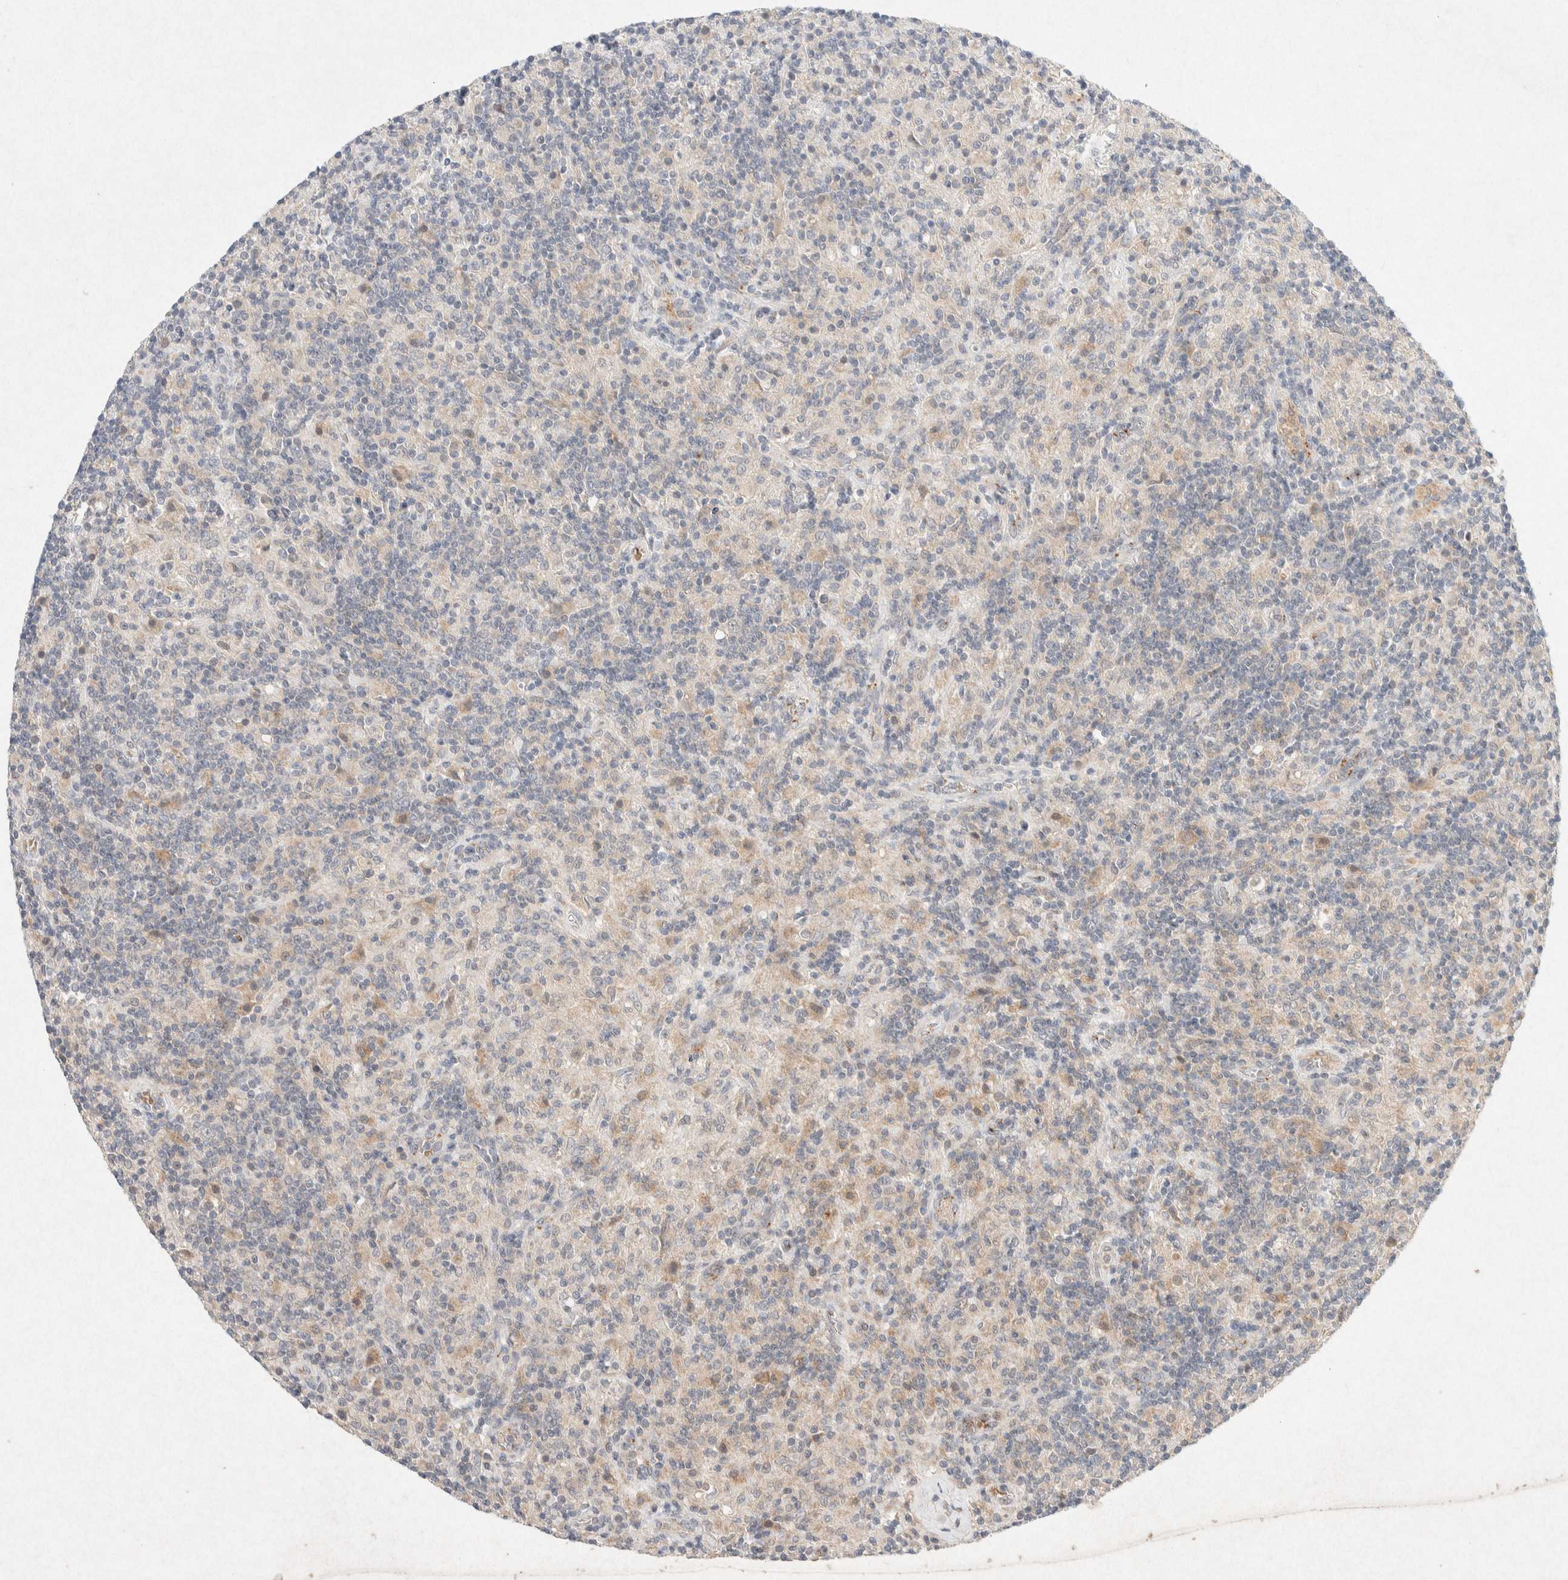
{"staining": {"intensity": "negative", "quantity": "none", "location": "none"}, "tissue": "lymphoma", "cell_type": "Tumor cells", "image_type": "cancer", "snomed": [{"axis": "morphology", "description": "Hodgkin's disease, NOS"}, {"axis": "topography", "description": "Lymph node"}], "caption": "DAB (3,3'-diaminobenzidine) immunohistochemical staining of lymphoma exhibits no significant expression in tumor cells.", "gene": "GNAI1", "patient": {"sex": "male", "age": 70}}